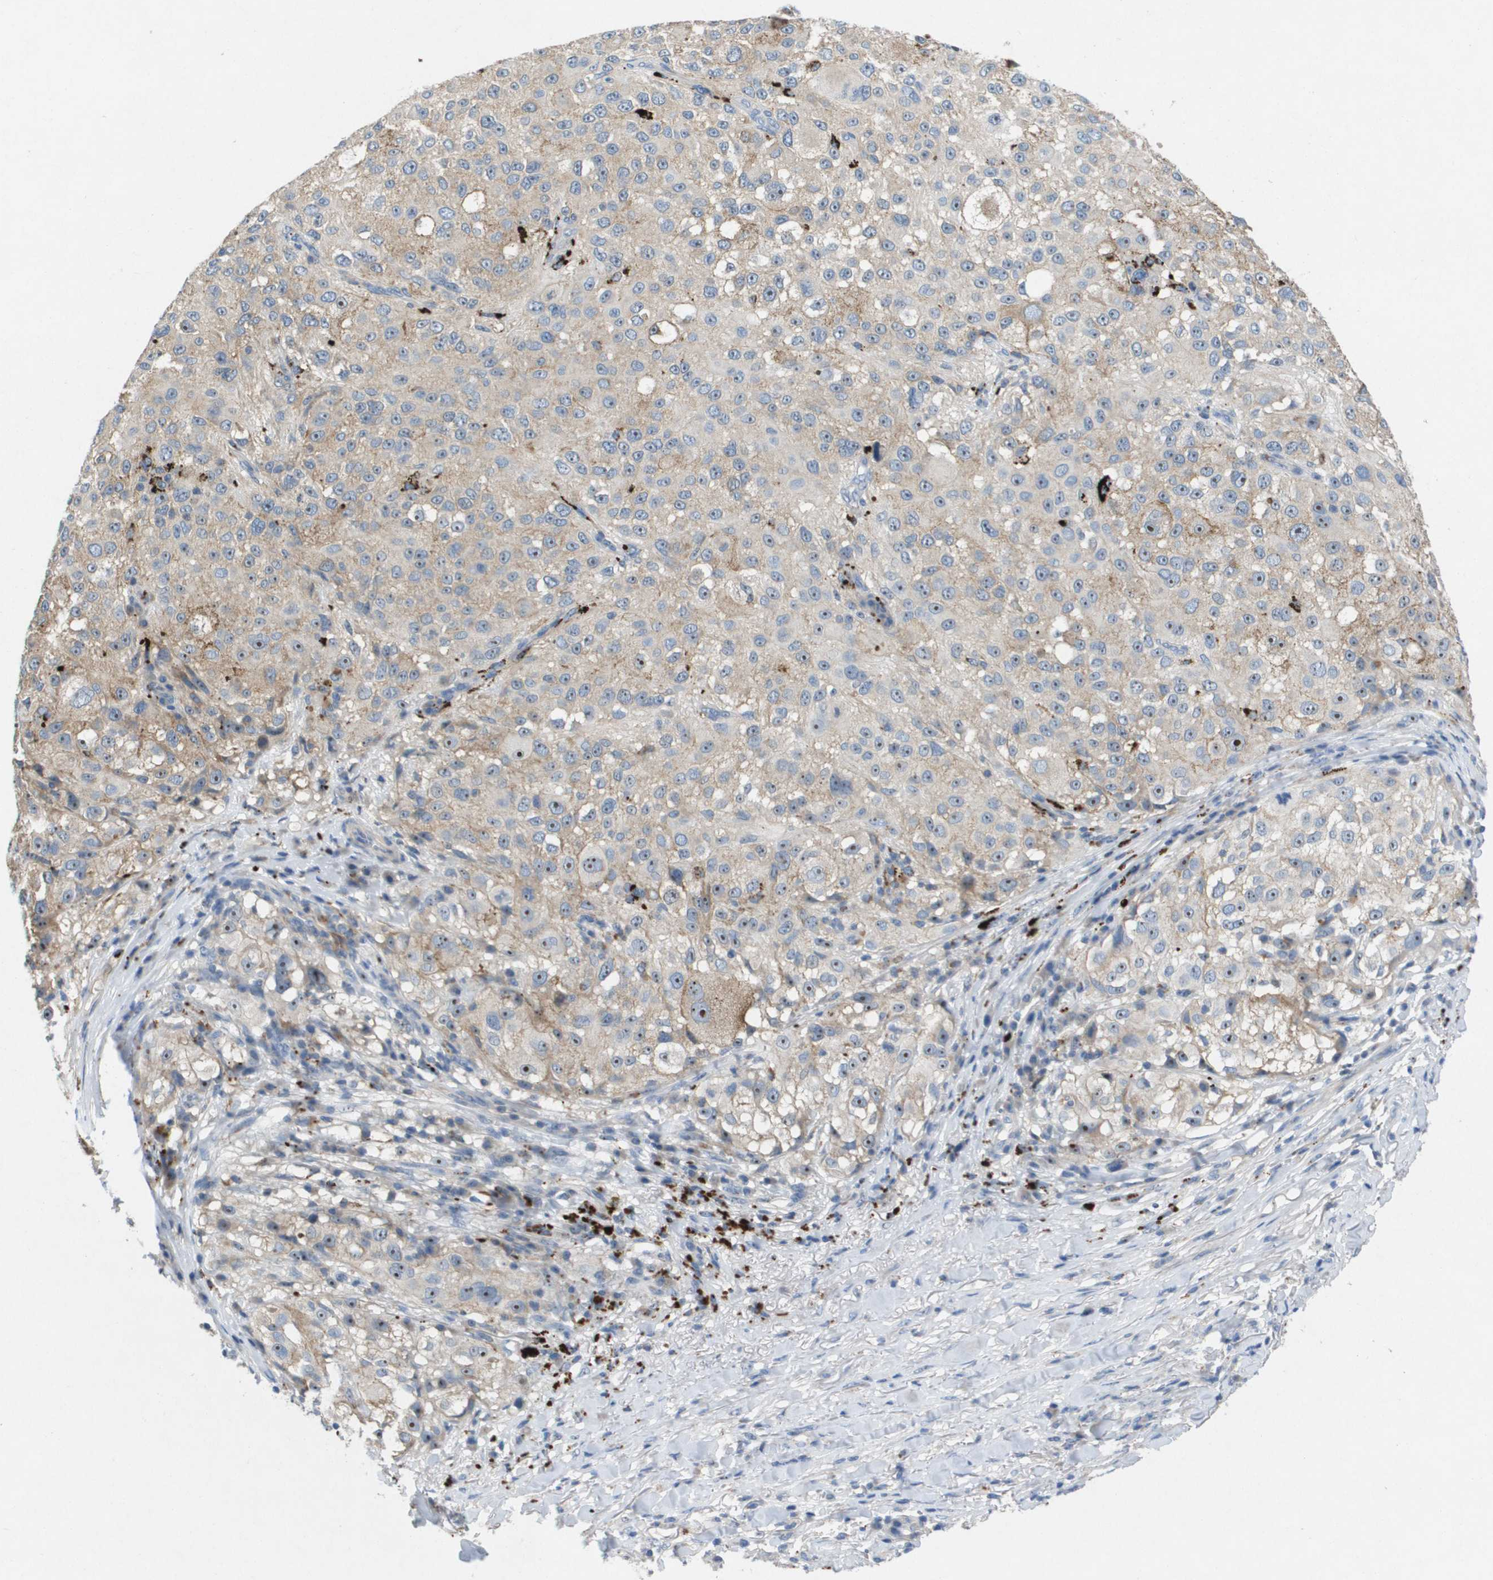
{"staining": {"intensity": "weak", "quantity": "<25%", "location": "cytoplasmic/membranous,nuclear"}, "tissue": "melanoma", "cell_type": "Tumor cells", "image_type": "cancer", "snomed": [{"axis": "morphology", "description": "Necrosis, NOS"}, {"axis": "morphology", "description": "Malignant melanoma, NOS"}, {"axis": "topography", "description": "Skin"}], "caption": "The micrograph displays no staining of tumor cells in malignant melanoma. (DAB immunohistochemistry (IHC) with hematoxylin counter stain).", "gene": "B3GNT5", "patient": {"sex": "female", "age": 87}}